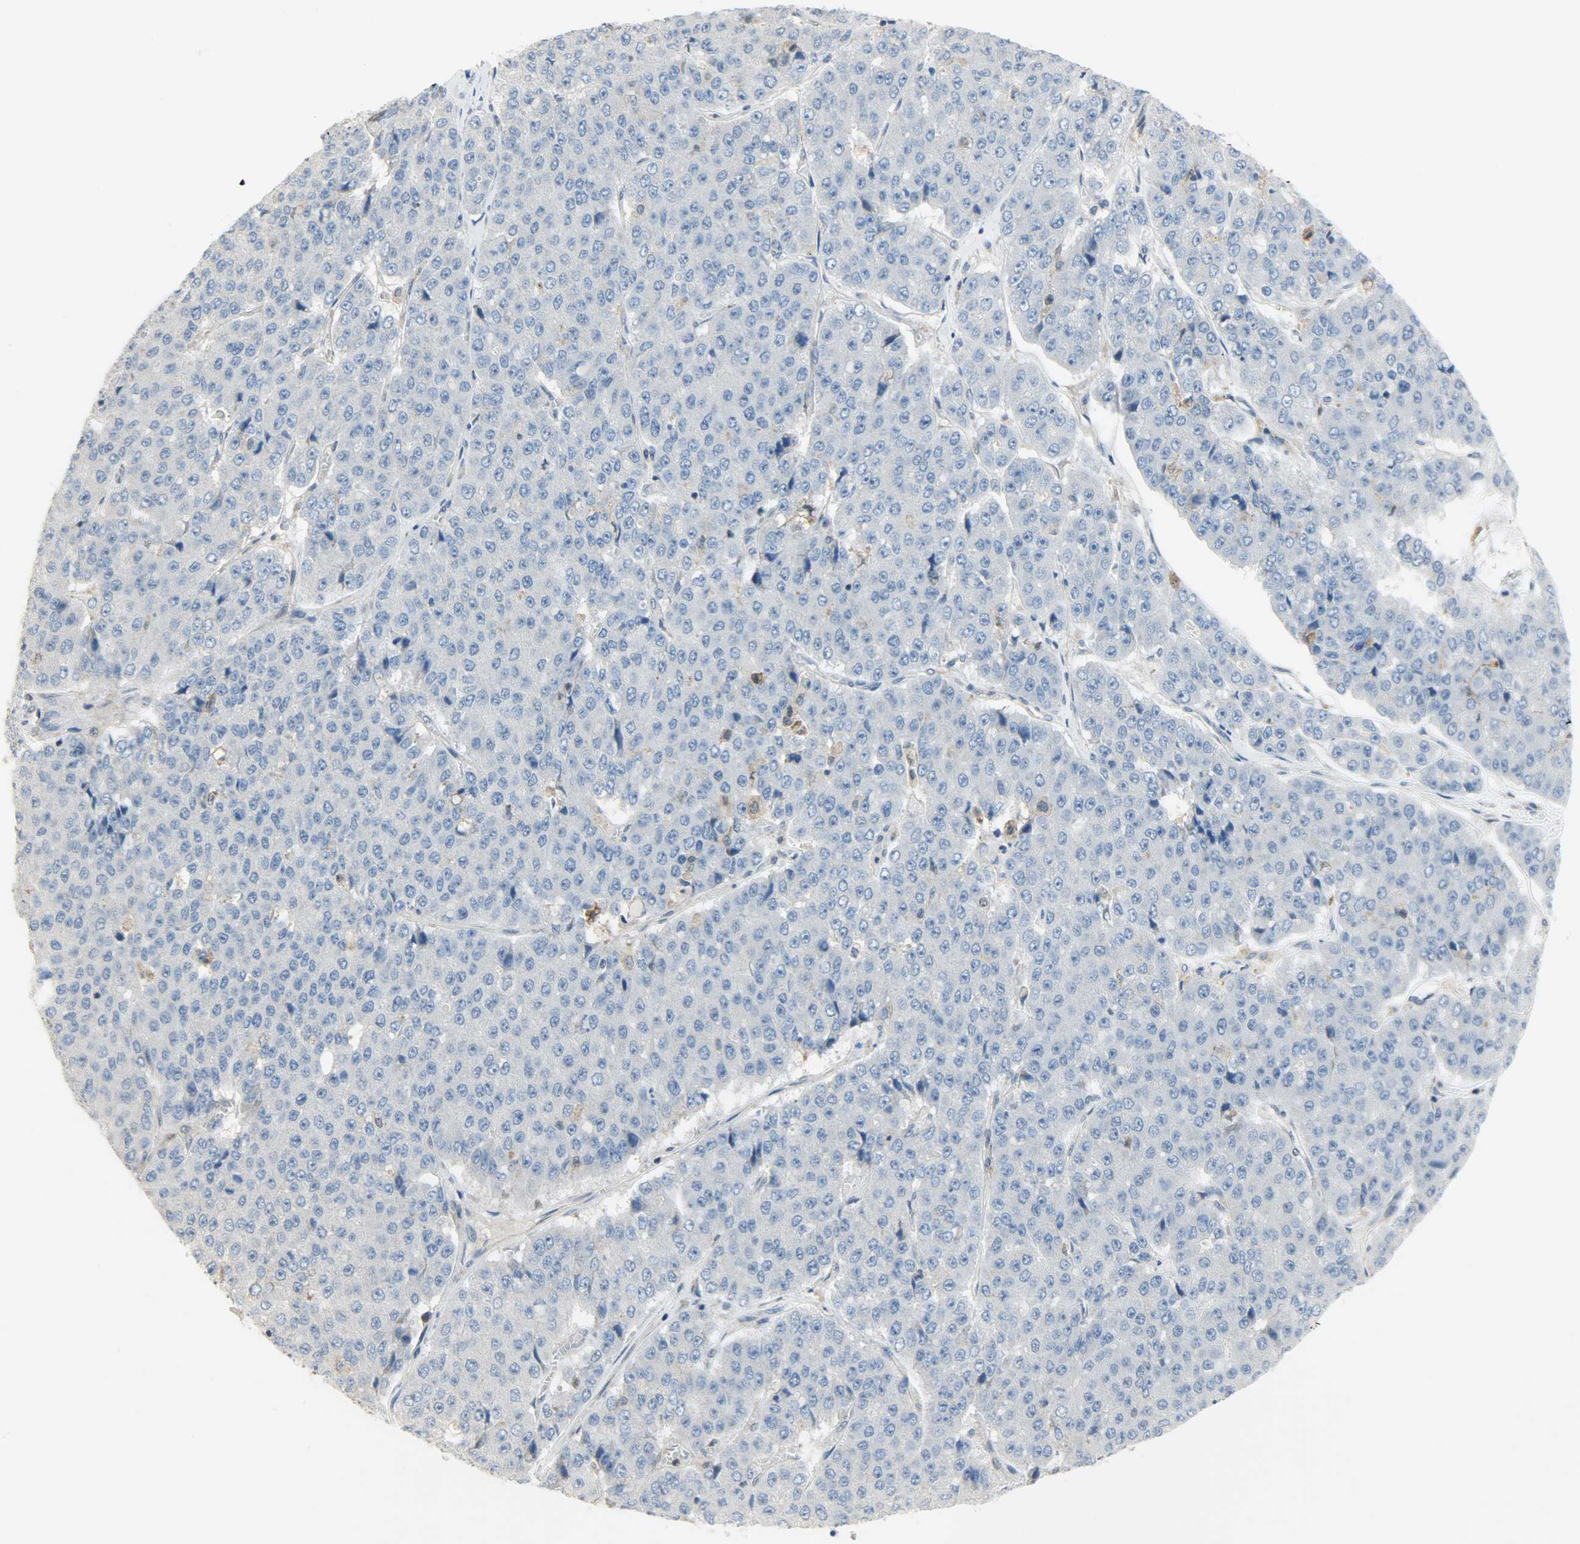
{"staining": {"intensity": "negative", "quantity": "none", "location": "none"}, "tissue": "pancreatic cancer", "cell_type": "Tumor cells", "image_type": "cancer", "snomed": [{"axis": "morphology", "description": "Adenocarcinoma, NOS"}, {"axis": "topography", "description": "Pancreas"}], "caption": "Adenocarcinoma (pancreatic) was stained to show a protein in brown. There is no significant expression in tumor cells.", "gene": "TRIM21", "patient": {"sex": "male", "age": 50}}